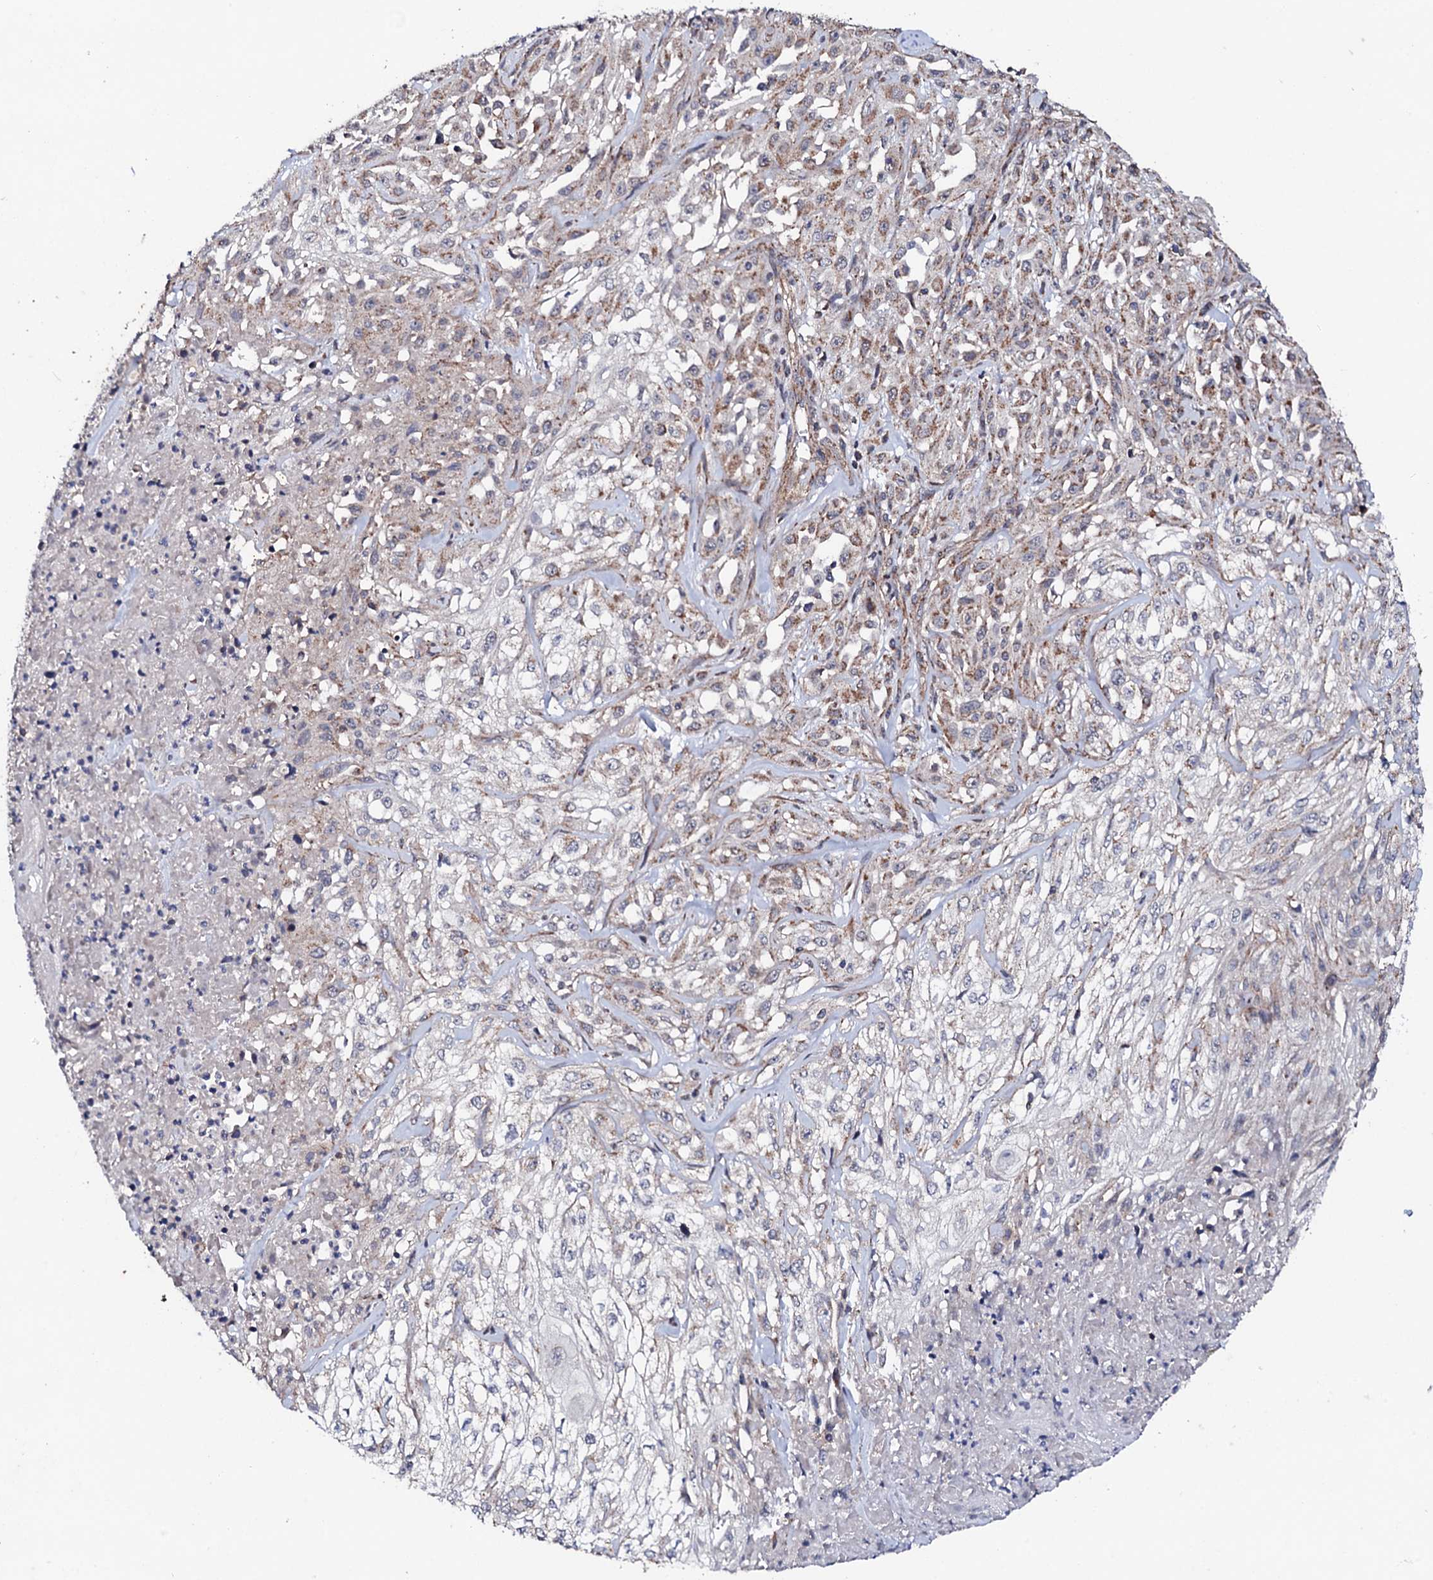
{"staining": {"intensity": "moderate", "quantity": "25%-75%", "location": "cytoplasmic/membranous"}, "tissue": "skin cancer", "cell_type": "Tumor cells", "image_type": "cancer", "snomed": [{"axis": "morphology", "description": "Squamous cell carcinoma, NOS"}, {"axis": "morphology", "description": "Squamous cell carcinoma, metastatic, NOS"}, {"axis": "topography", "description": "Skin"}, {"axis": "topography", "description": "Lymph node"}], "caption": "Protein expression analysis of metastatic squamous cell carcinoma (skin) reveals moderate cytoplasmic/membranous positivity in approximately 25%-75% of tumor cells.", "gene": "MTIF3", "patient": {"sex": "male", "age": 75}}